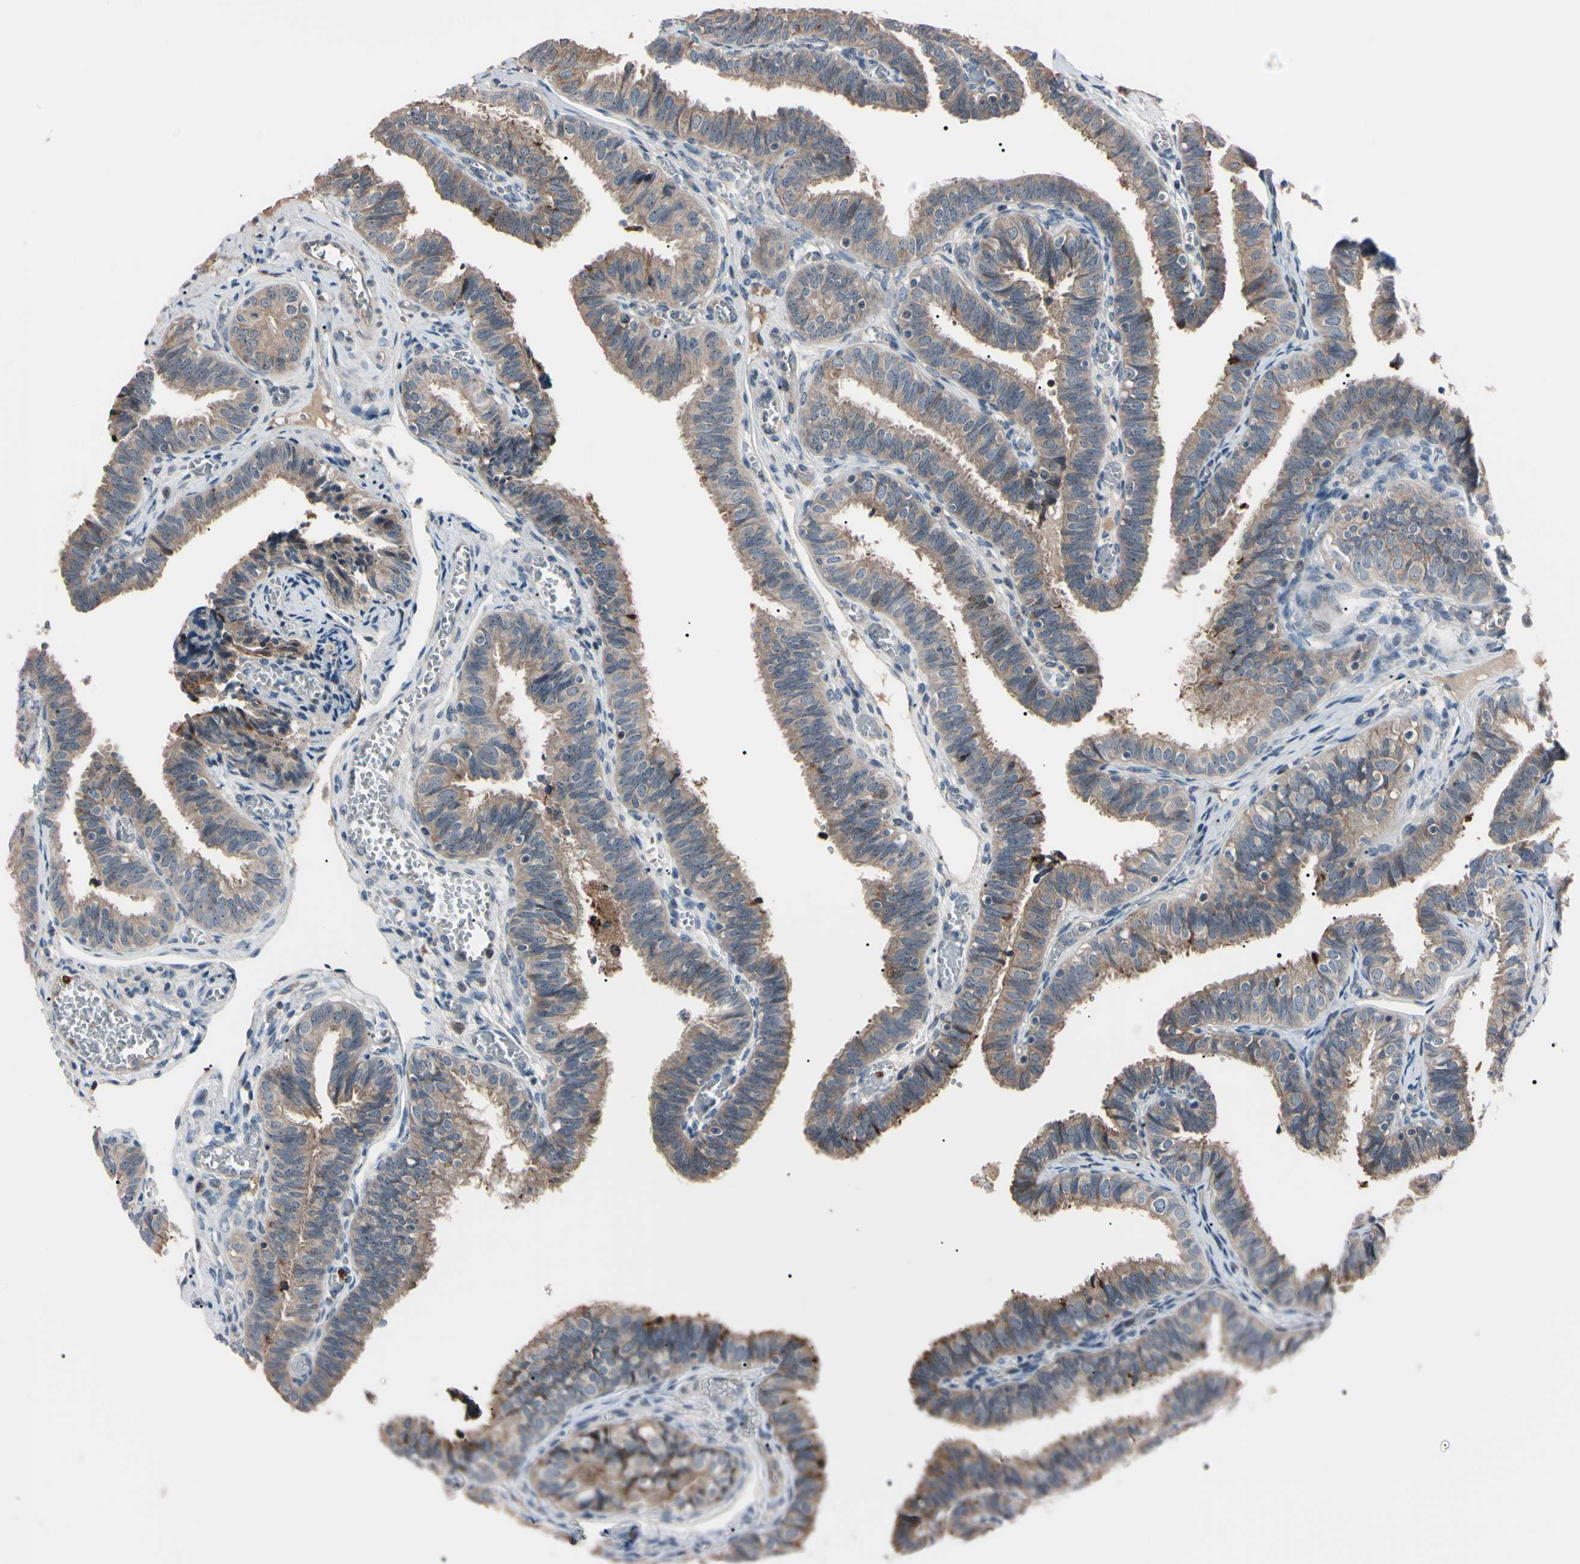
{"staining": {"intensity": "moderate", "quantity": ">75%", "location": "cytoplasmic/membranous"}, "tissue": "fallopian tube", "cell_type": "Glandular cells", "image_type": "normal", "snomed": [{"axis": "morphology", "description": "Normal tissue, NOS"}, {"axis": "topography", "description": "Fallopian tube"}], "caption": "Immunohistochemical staining of unremarkable human fallopian tube reveals >75% levels of moderate cytoplasmic/membranous protein positivity in approximately >75% of glandular cells. Nuclei are stained in blue.", "gene": "TRAF5", "patient": {"sex": "female", "age": 46}}